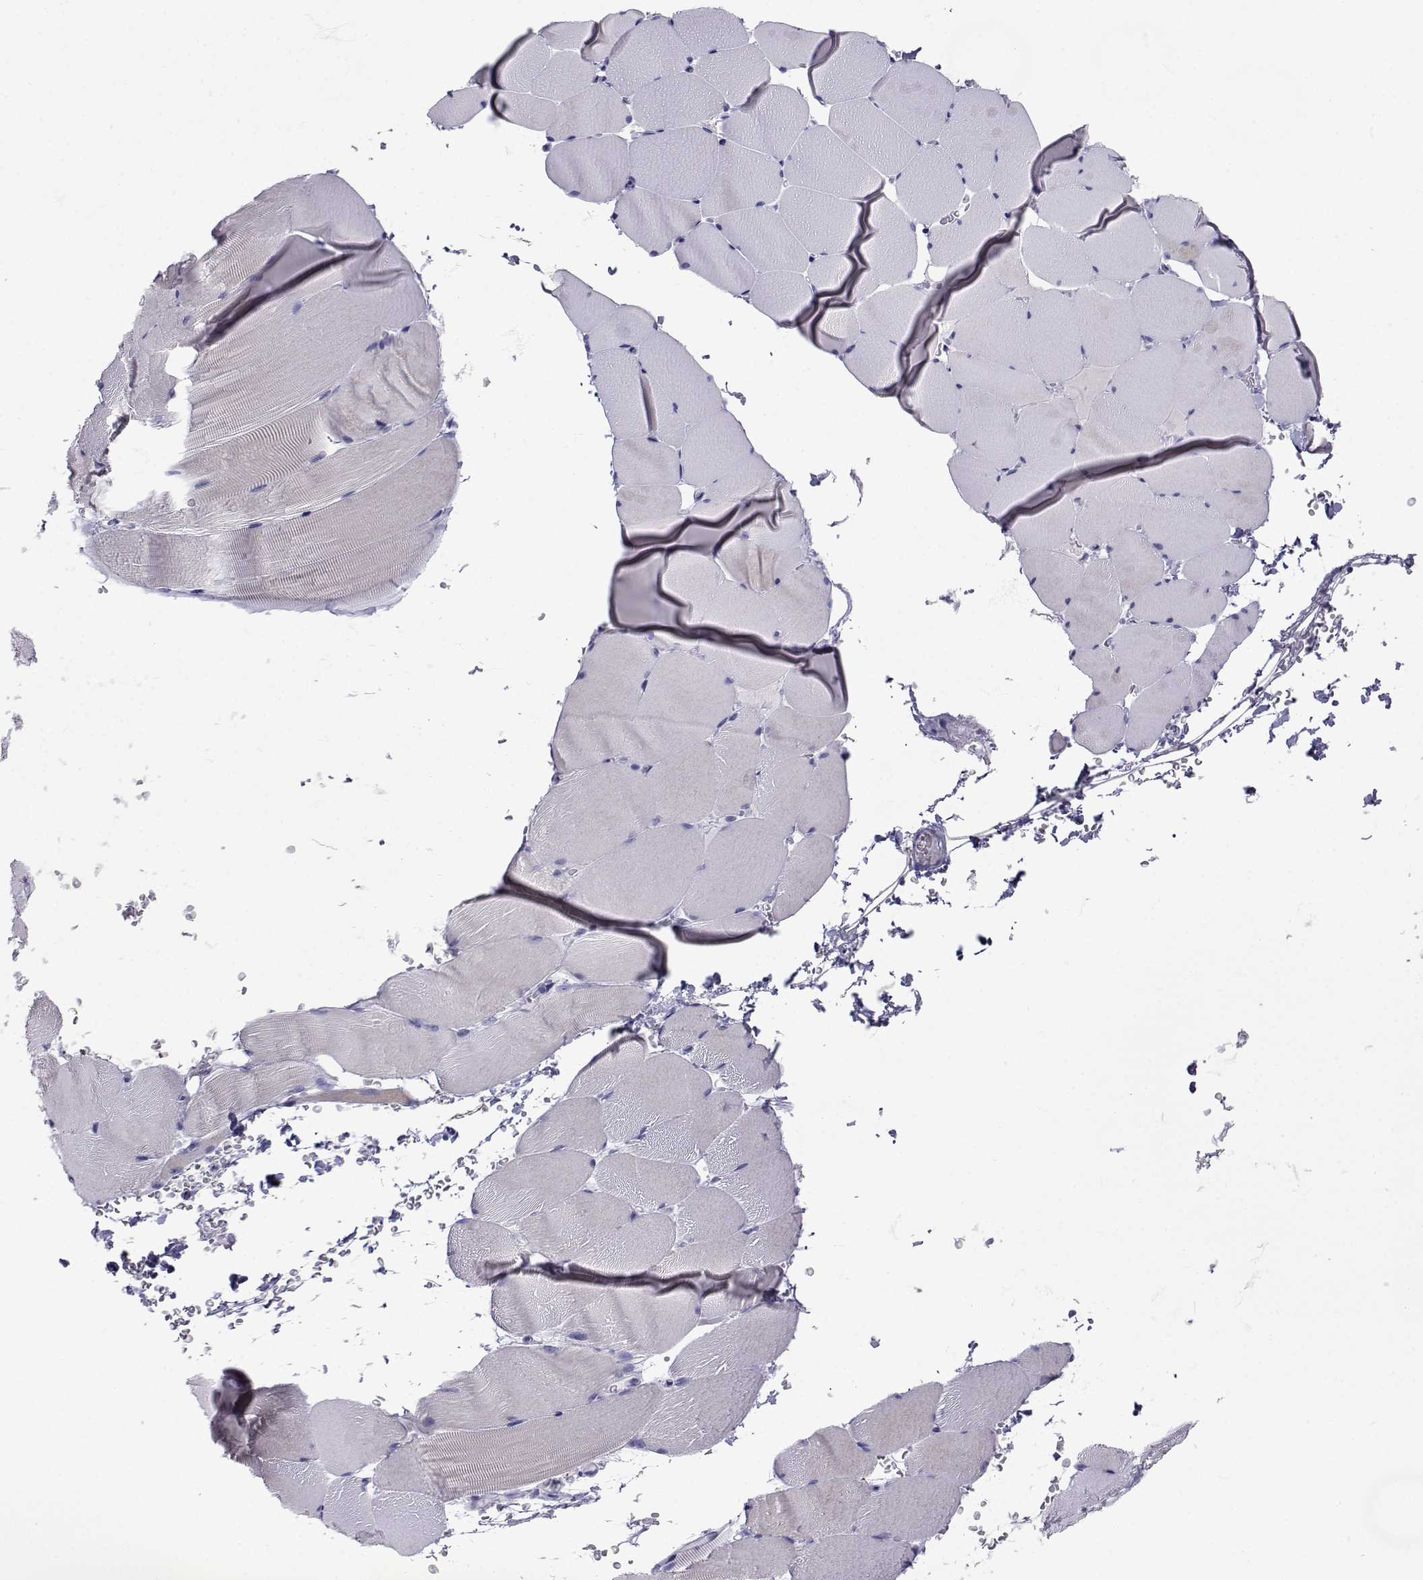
{"staining": {"intensity": "negative", "quantity": "none", "location": "none"}, "tissue": "skeletal muscle", "cell_type": "Myocytes", "image_type": "normal", "snomed": [{"axis": "morphology", "description": "Normal tissue, NOS"}, {"axis": "topography", "description": "Skeletal muscle"}], "caption": "Benign skeletal muscle was stained to show a protein in brown. There is no significant positivity in myocytes. (Brightfield microscopy of DAB (3,3'-diaminobenzidine) immunohistochemistry at high magnification).", "gene": "SLC6A3", "patient": {"sex": "female", "age": 37}}